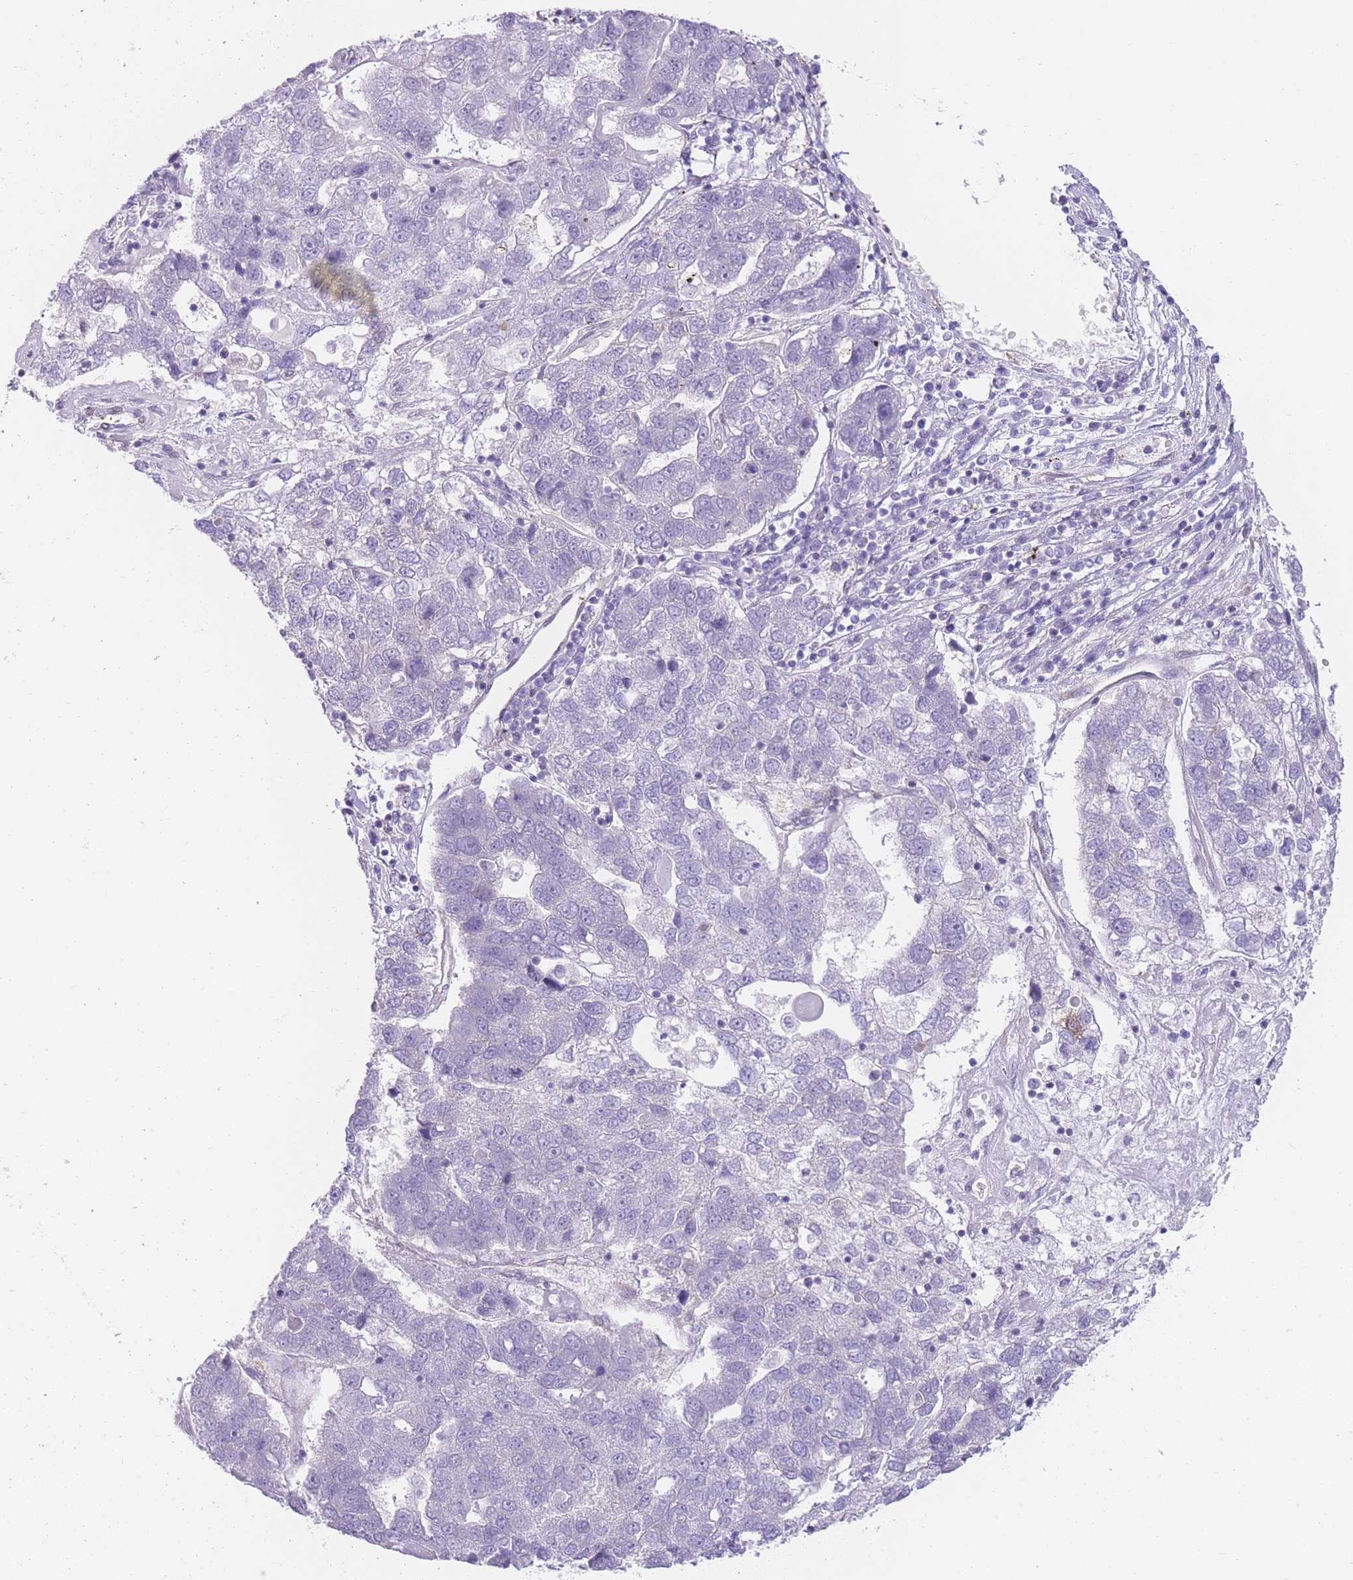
{"staining": {"intensity": "negative", "quantity": "none", "location": "none"}, "tissue": "pancreatic cancer", "cell_type": "Tumor cells", "image_type": "cancer", "snomed": [{"axis": "morphology", "description": "Adenocarcinoma, NOS"}, {"axis": "topography", "description": "Pancreas"}], "caption": "High magnification brightfield microscopy of pancreatic cancer (adenocarcinoma) stained with DAB (brown) and counterstained with hematoxylin (blue): tumor cells show no significant expression.", "gene": "OR11H12", "patient": {"sex": "female", "age": 61}}